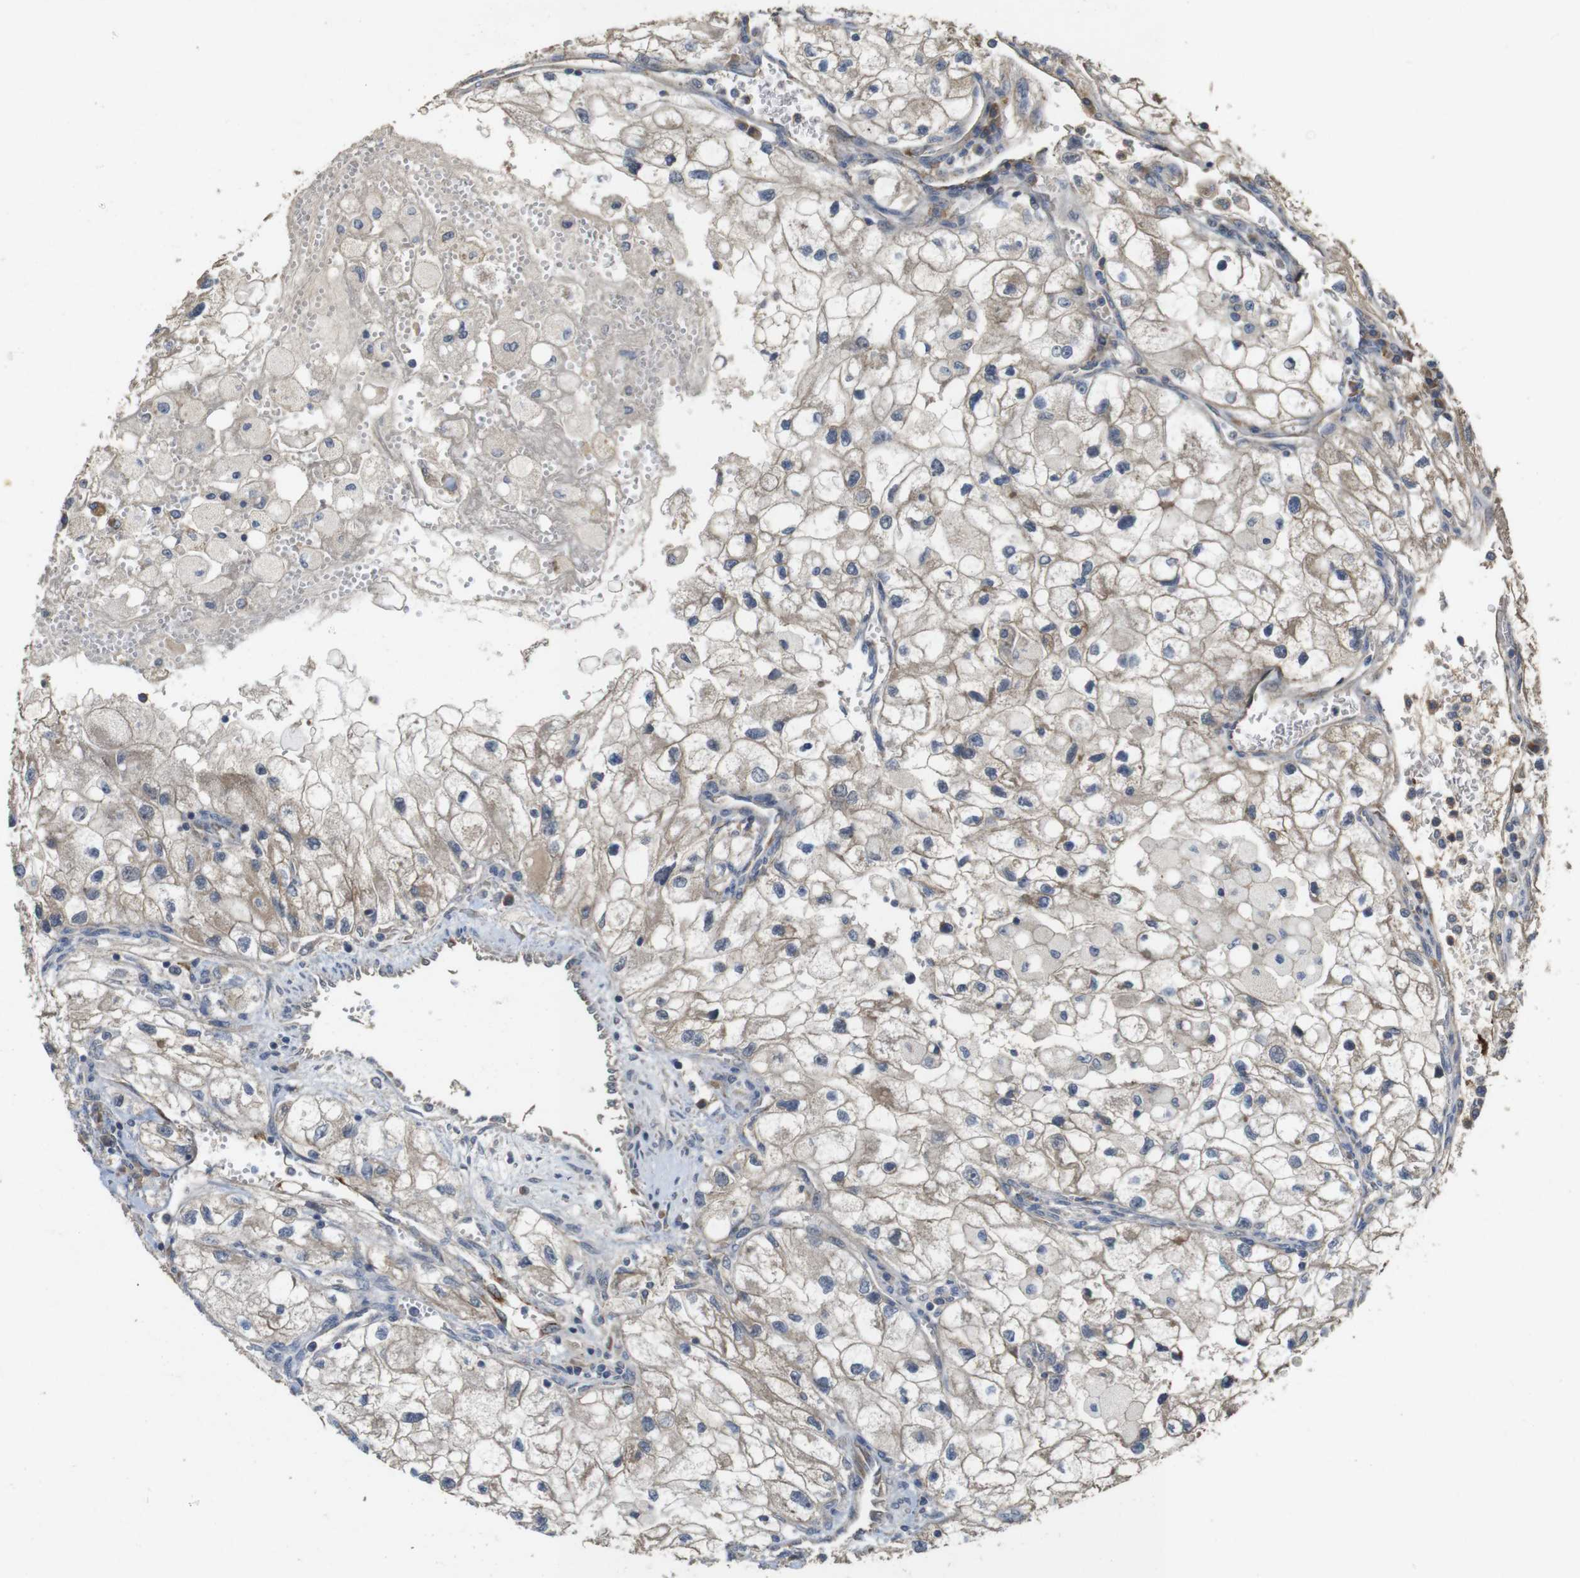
{"staining": {"intensity": "moderate", "quantity": ">75%", "location": "cytoplasmic/membranous"}, "tissue": "renal cancer", "cell_type": "Tumor cells", "image_type": "cancer", "snomed": [{"axis": "morphology", "description": "Adenocarcinoma, NOS"}, {"axis": "topography", "description": "Kidney"}], "caption": "This photomicrograph reveals immunohistochemistry staining of adenocarcinoma (renal), with medium moderate cytoplasmic/membranous expression in about >75% of tumor cells.", "gene": "PCDHB10", "patient": {"sex": "female", "age": 70}}